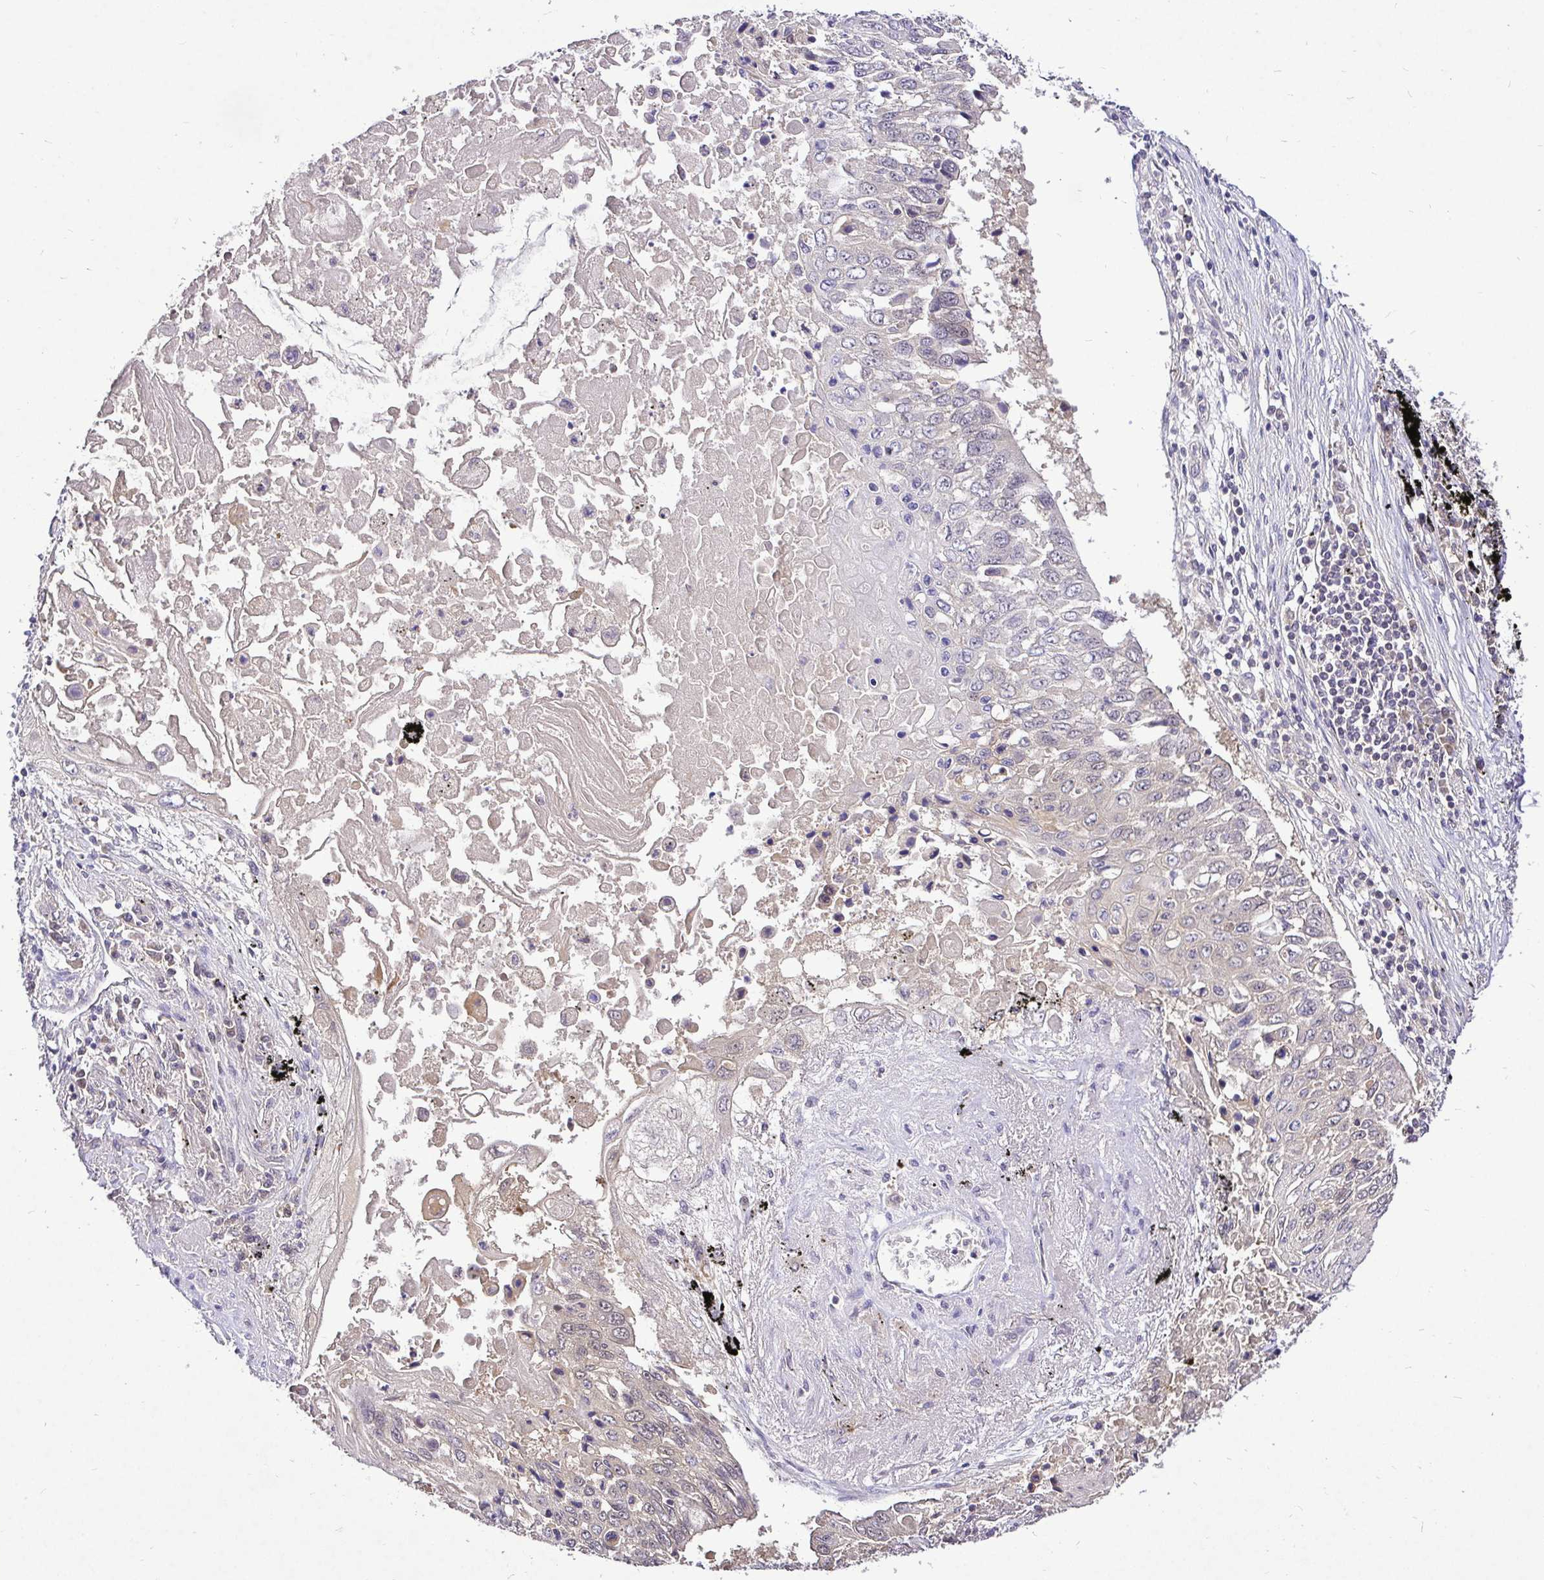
{"staining": {"intensity": "negative", "quantity": "none", "location": "none"}, "tissue": "lung cancer", "cell_type": "Tumor cells", "image_type": "cancer", "snomed": [{"axis": "morphology", "description": "Squamous cell carcinoma, NOS"}, {"axis": "topography", "description": "Lung"}], "caption": "Immunohistochemical staining of human lung cancer (squamous cell carcinoma) shows no significant positivity in tumor cells.", "gene": "UBE2M", "patient": {"sex": "male", "age": 75}}